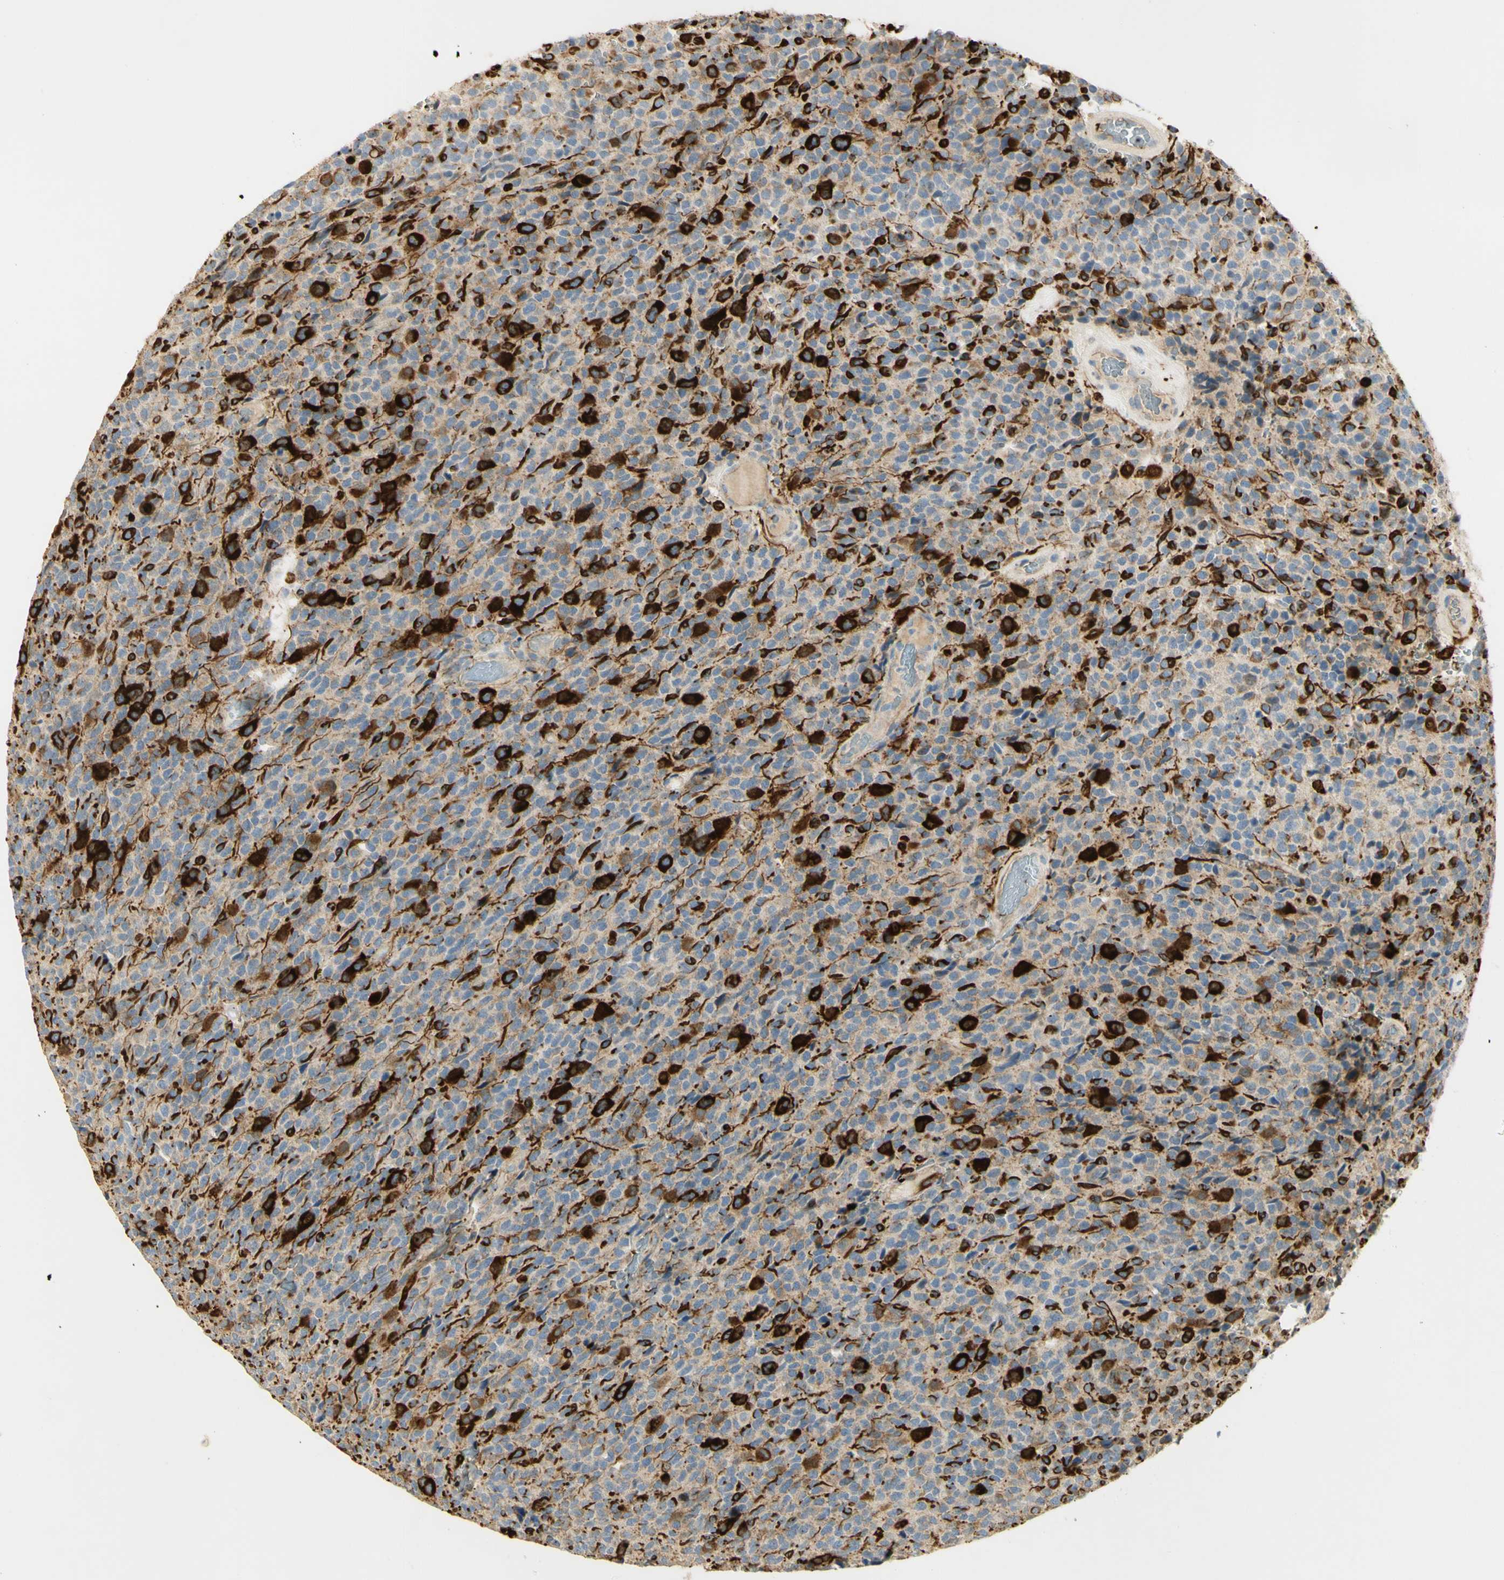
{"staining": {"intensity": "strong", "quantity": "25%-75%", "location": "cytoplasmic/membranous"}, "tissue": "glioma", "cell_type": "Tumor cells", "image_type": "cancer", "snomed": [{"axis": "morphology", "description": "Glioma, malignant, High grade"}, {"axis": "topography", "description": "pancreas cauda"}], "caption": "There is high levels of strong cytoplasmic/membranous expression in tumor cells of malignant glioma (high-grade), as demonstrated by immunohistochemical staining (brown color).", "gene": "KIF11", "patient": {"sex": "male", "age": 60}}